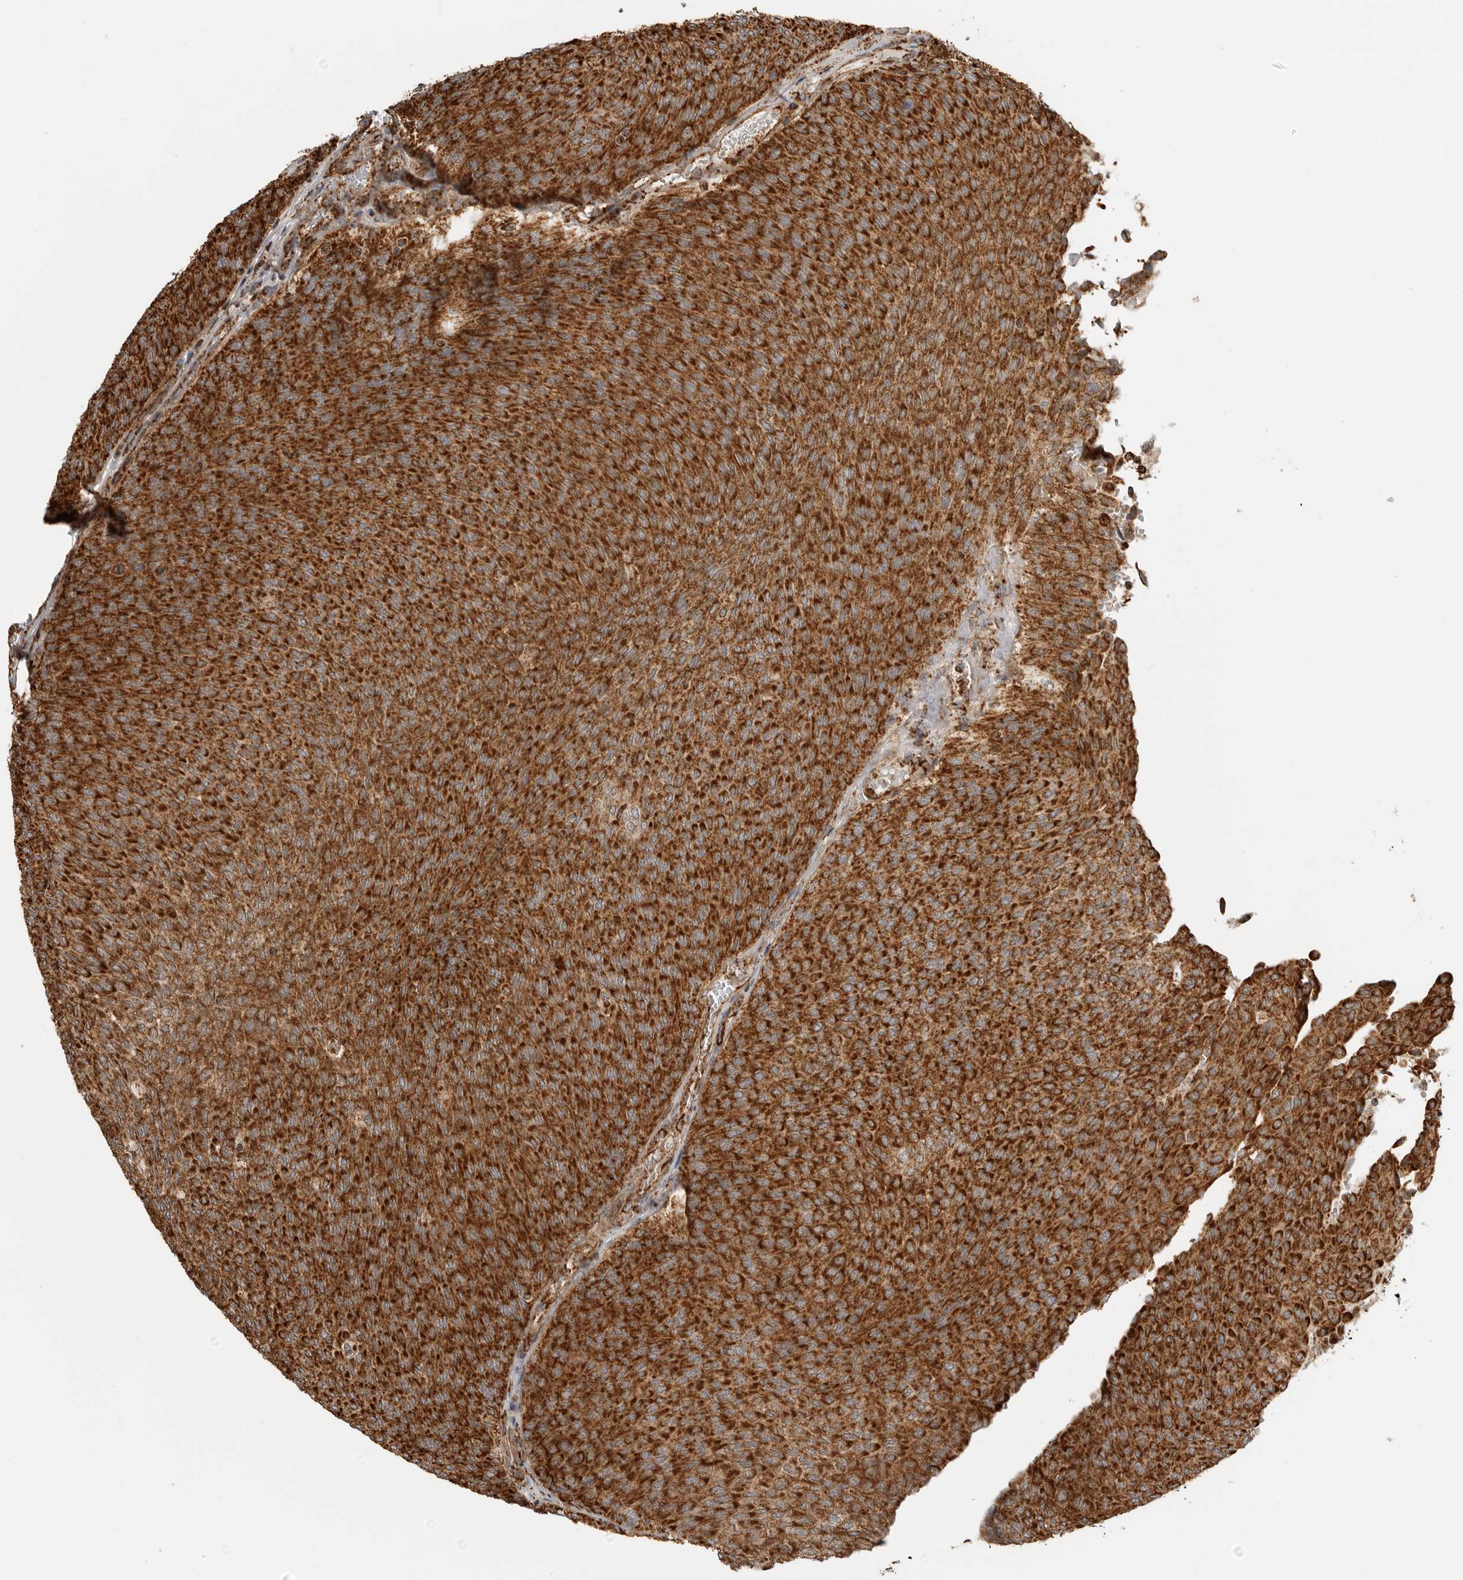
{"staining": {"intensity": "strong", "quantity": ">75%", "location": "cytoplasmic/membranous"}, "tissue": "urothelial cancer", "cell_type": "Tumor cells", "image_type": "cancer", "snomed": [{"axis": "morphology", "description": "Urothelial carcinoma, Low grade"}, {"axis": "topography", "description": "Urinary bladder"}], "caption": "IHC (DAB) staining of human urothelial carcinoma (low-grade) displays strong cytoplasmic/membranous protein positivity in about >75% of tumor cells.", "gene": "BMP2K", "patient": {"sex": "female", "age": 79}}